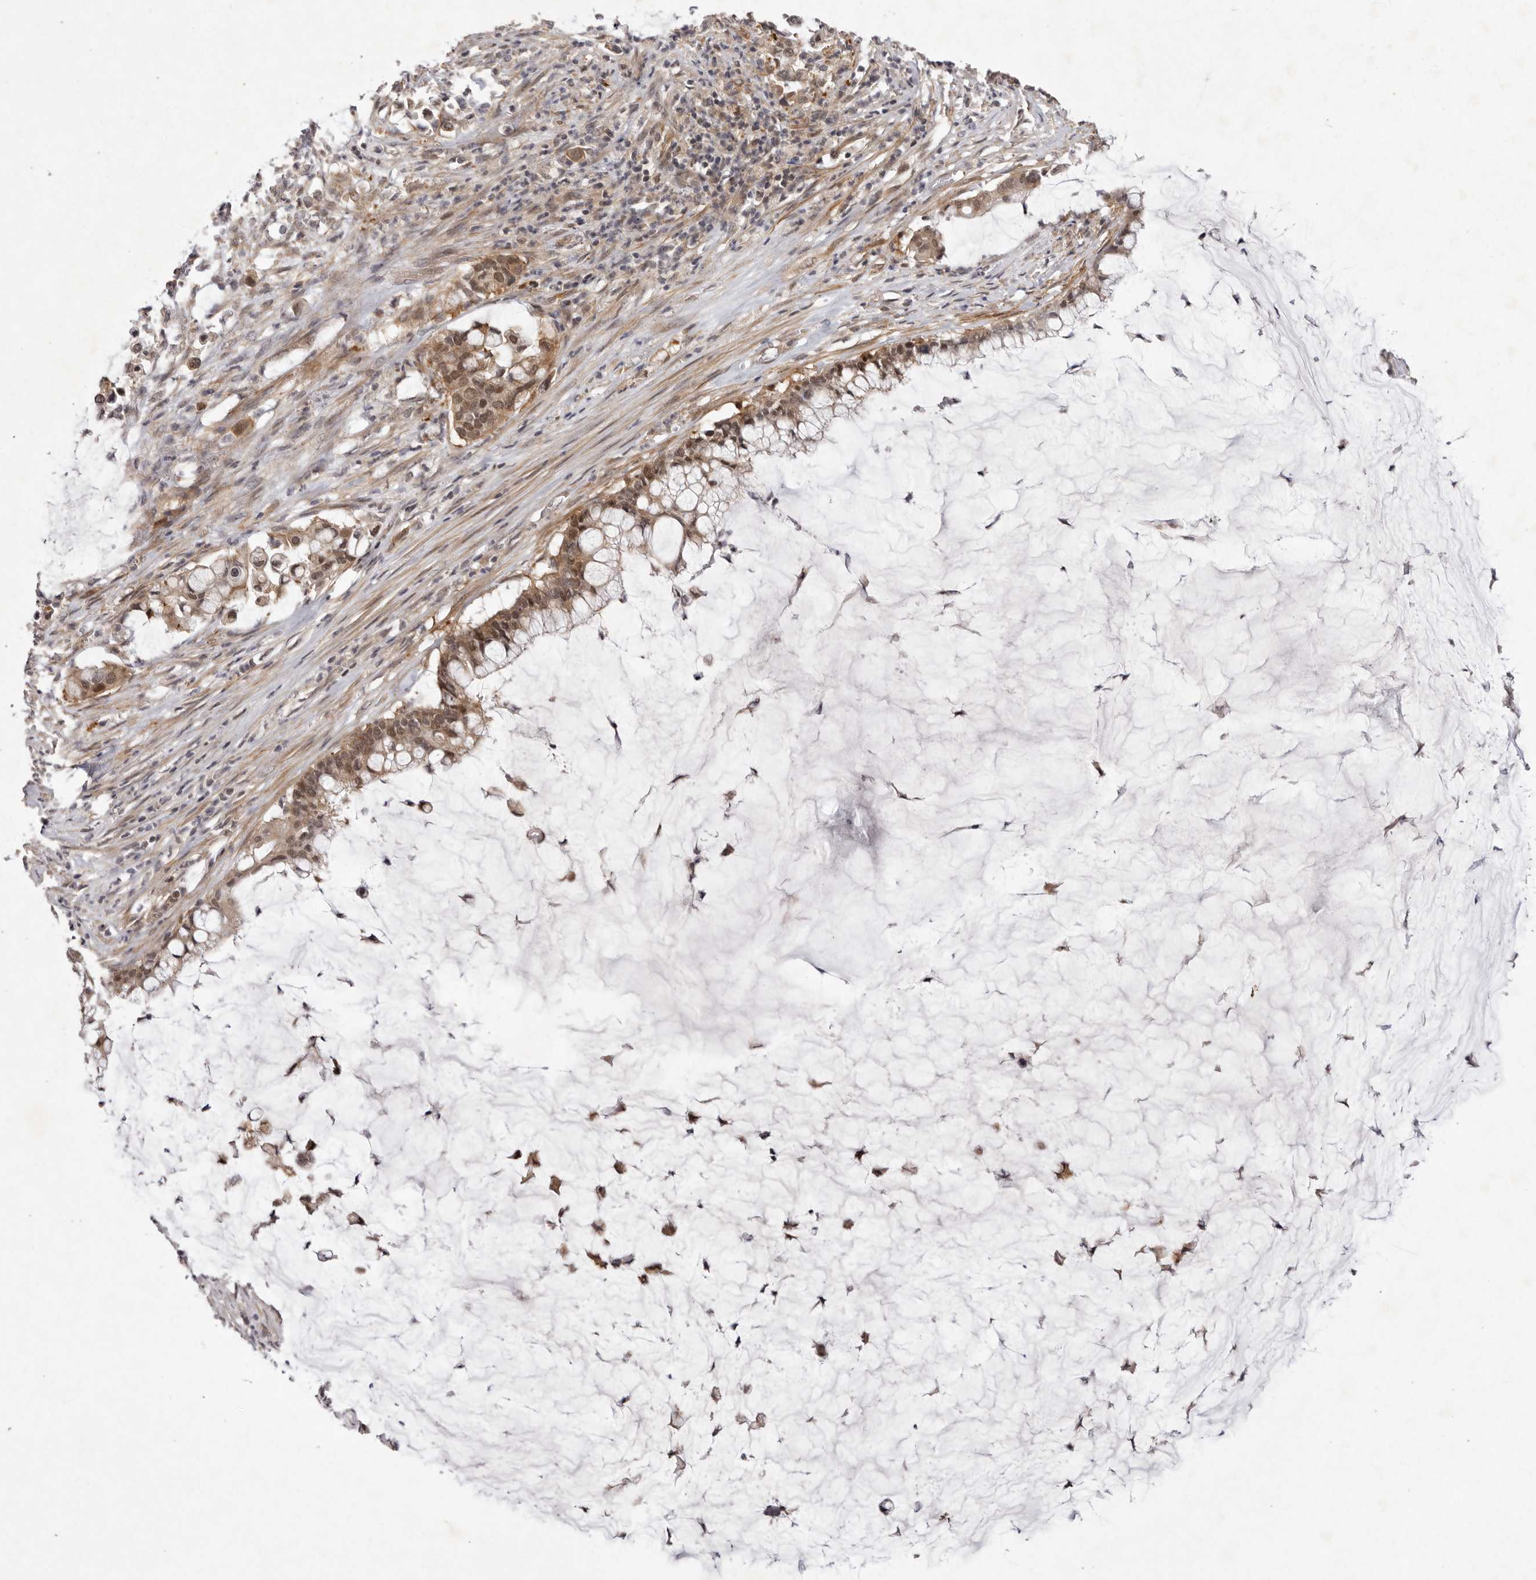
{"staining": {"intensity": "moderate", "quantity": ">75%", "location": "cytoplasmic/membranous,nuclear"}, "tissue": "pancreatic cancer", "cell_type": "Tumor cells", "image_type": "cancer", "snomed": [{"axis": "morphology", "description": "Adenocarcinoma, NOS"}, {"axis": "topography", "description": "Pancreas"}], "caption": "A brown stain highlights moderate cytoplasmic/membranous and nuclear staining of a protein in human pancreatic adenocarcinoma tumor cells.", "gene": "BUD31", "patient": {"sex": "male", "age": 41}}